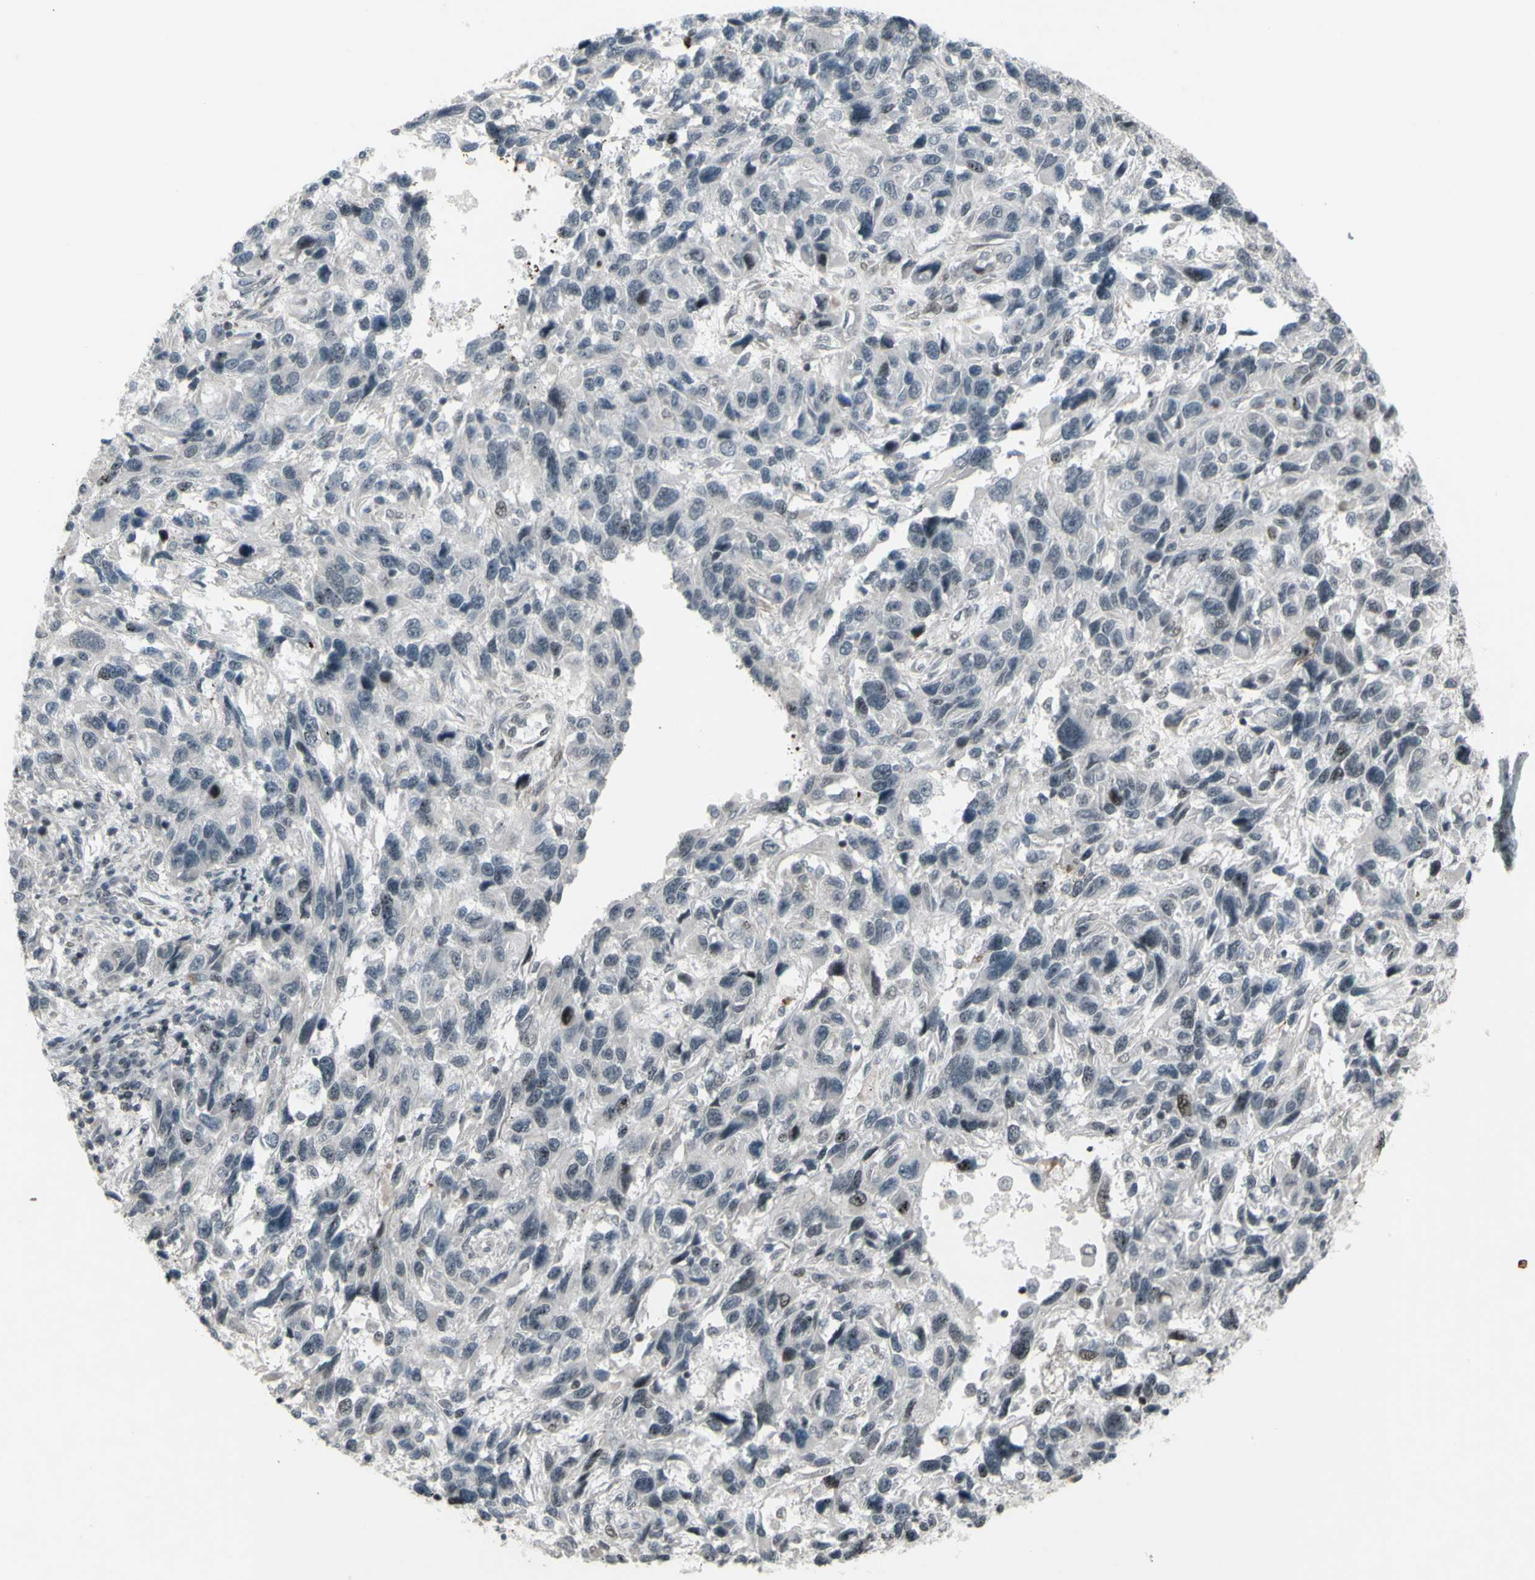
{"staining": {"intensity": "negative", "quantity": "none", "location": "none"}, "tissue": "melanoma", "cell_type": "Tumor cells", "image_type": "cancer", "snomed": [{"axis": "morphology", "description": "Malignant melanoma, NOS"}, {"axis": "topography", "description": "Skin"}], "caption": "A high-resolution micrograph shows immunohistochemistry (IHC) staining of melanoma, which exhibits no significant positivity in tumor cells.", "gene": "SUPT6H", "patient": {"sex": "male", "age": 53}}